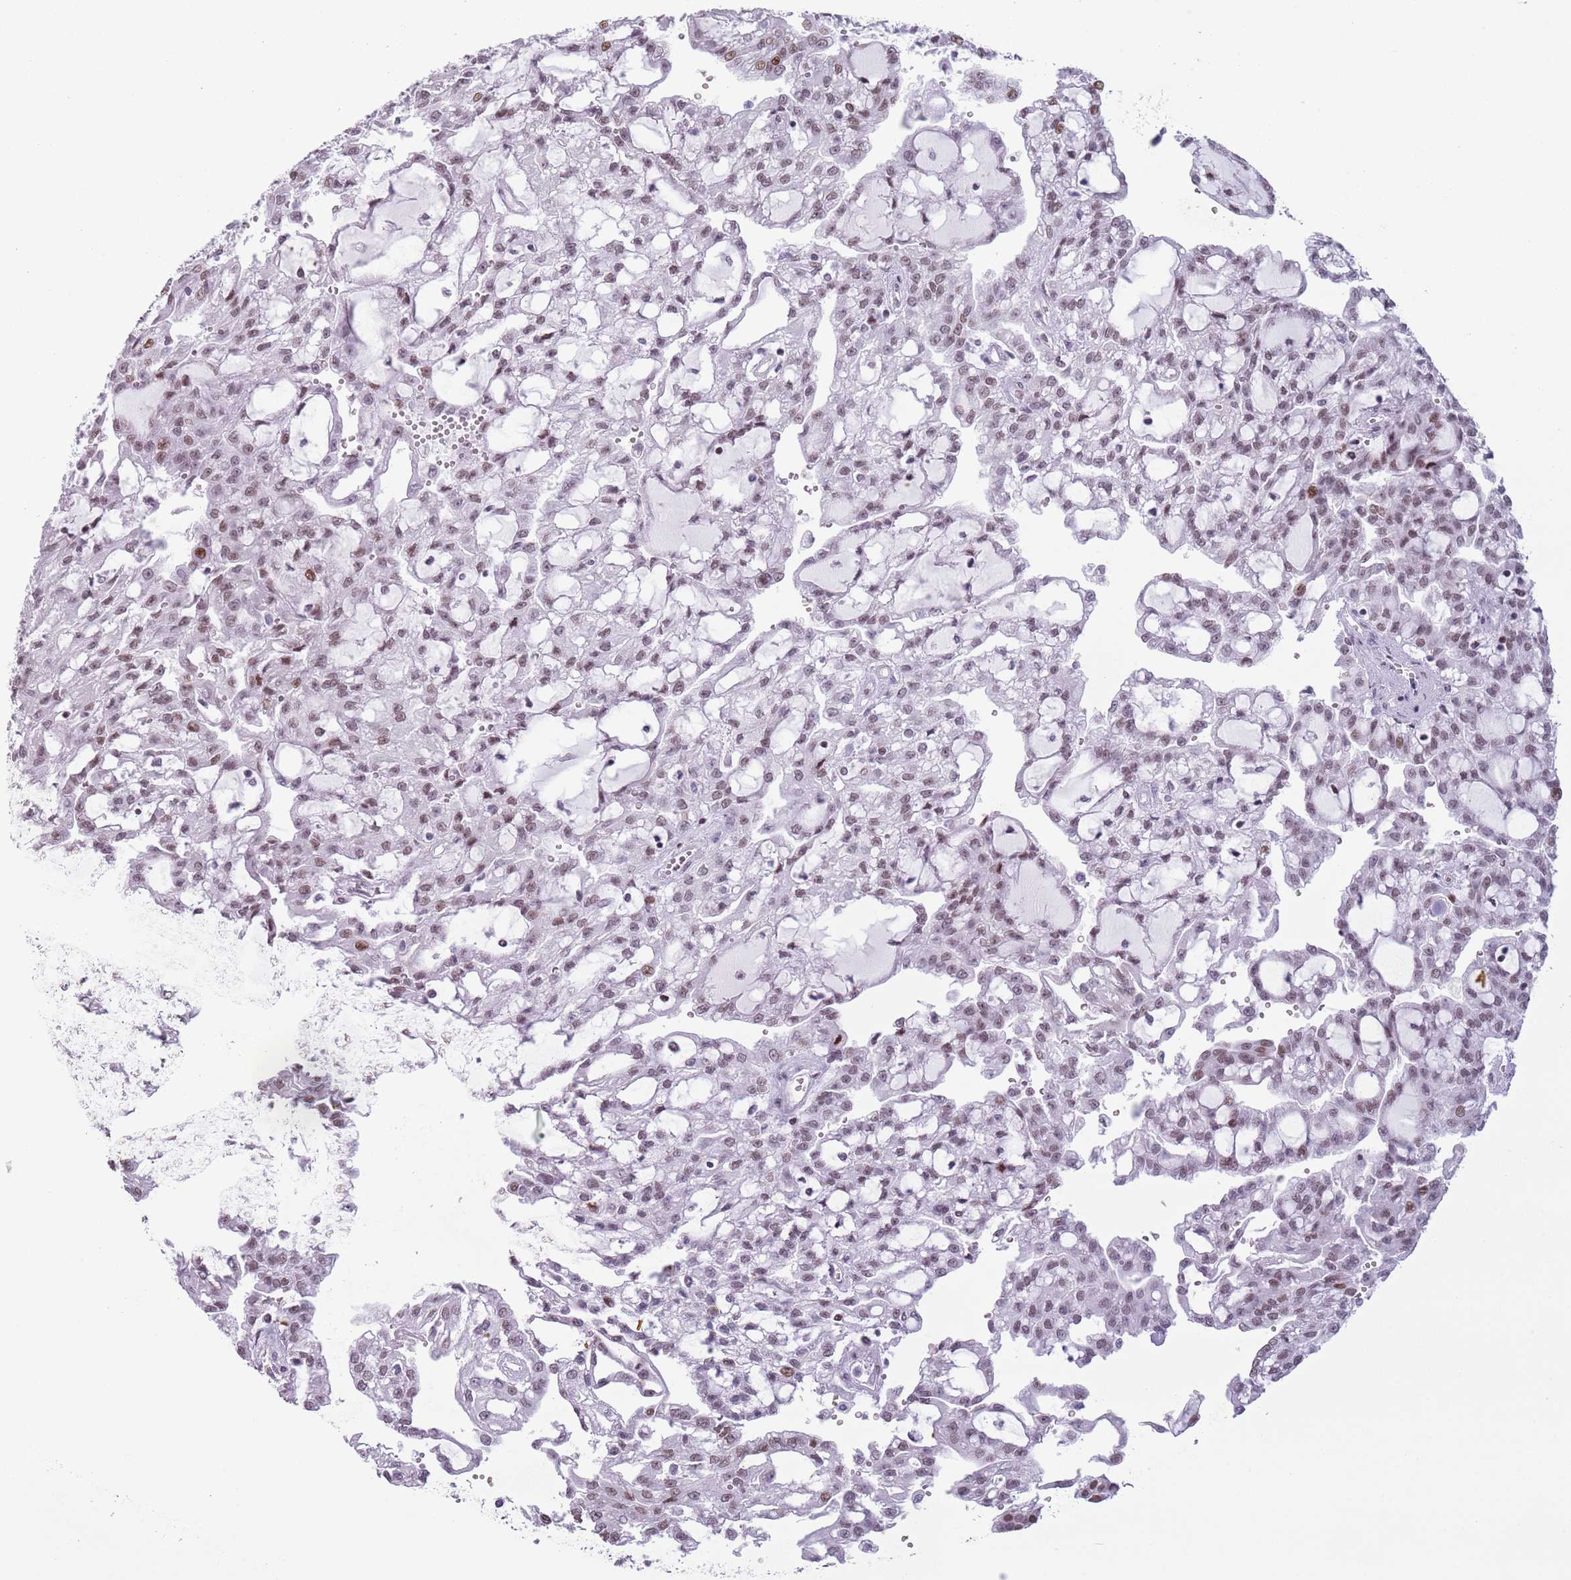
{"staining": {"intensity": "moderate", "quantity": "25%-75%", "location": "nuclear"}, "tissue": "renal cancer", "cell_type": "Tumor cells", "image_type": "cancer", "snomed": [{"axis": "morphology", "description": "Adenocarcinoma, NOS"}, {"axis": "topography", "description": "Kidney"}], "caption": "Adenocarcinoma (renal) was stained to show a protein in brown. There is medium levels of moderate nuclear positivity in approximately 25%-75% of tumor cells.", "gene": "FAM104B", "patient": {"sex": "male", "age": 63}}